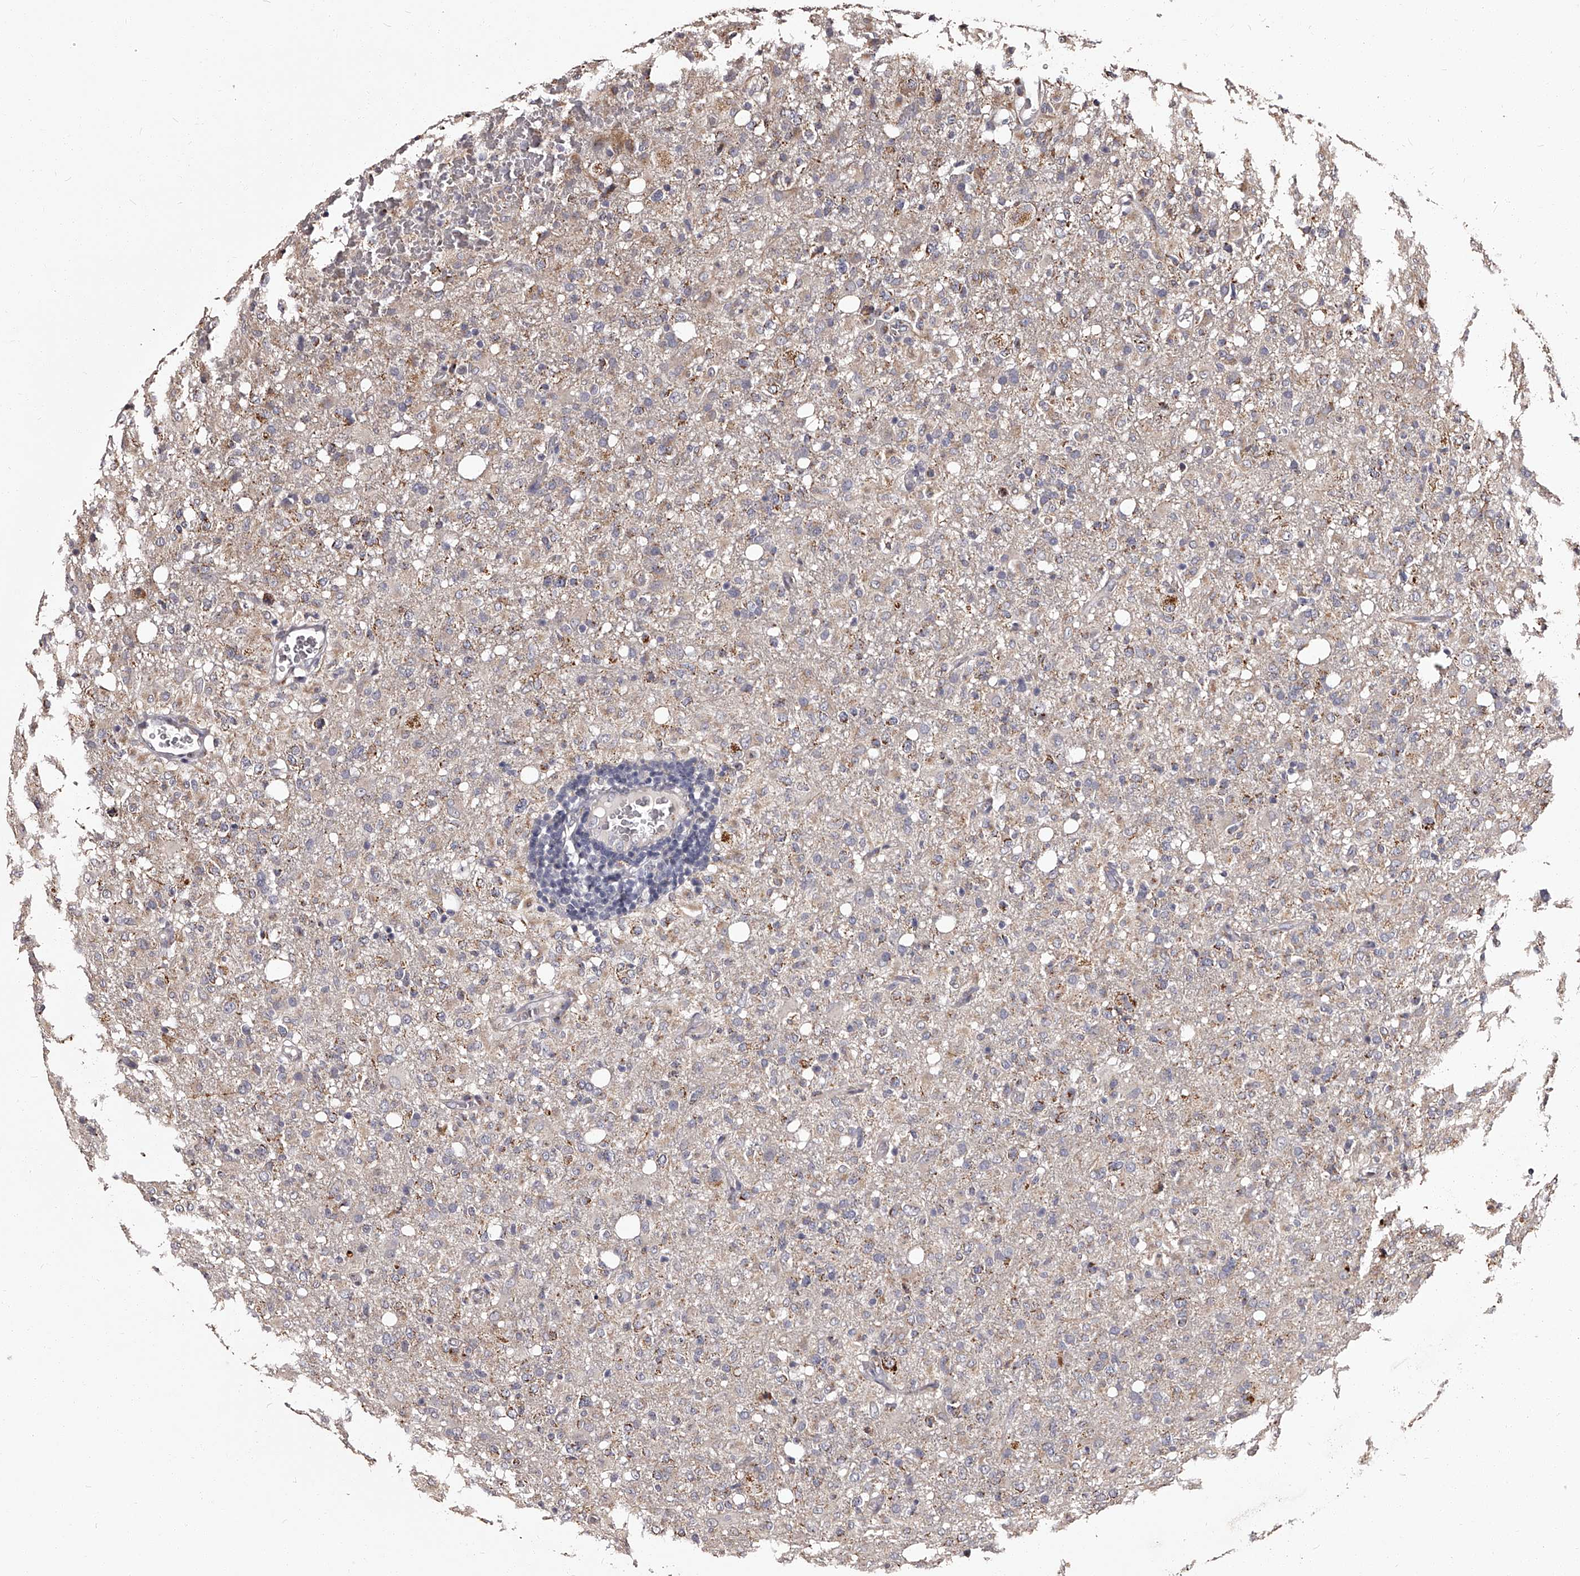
{"staining": {"intensity": "weak", "quantity": "25%-75%", "location": "cytoplasmic/membranous"}, "tissue": "glioma", "cell_type": "Tumor cells", "image_type": "cancer", "snomed": [{"axis": "morphology", "description": "Glioma, malignant, High grade"}, {"axis": "topography", "description": "Brain"}], "caption": "This micrograph demonstrates immunohistochemistry (IHC) staining of malignant glioma (high-grade), with low weak cytoplasmic/membranous staining in about 25%-75% of tumor cells.", "gene": "RSC1A1", "patient": {"sex": "female", "age": 57}}